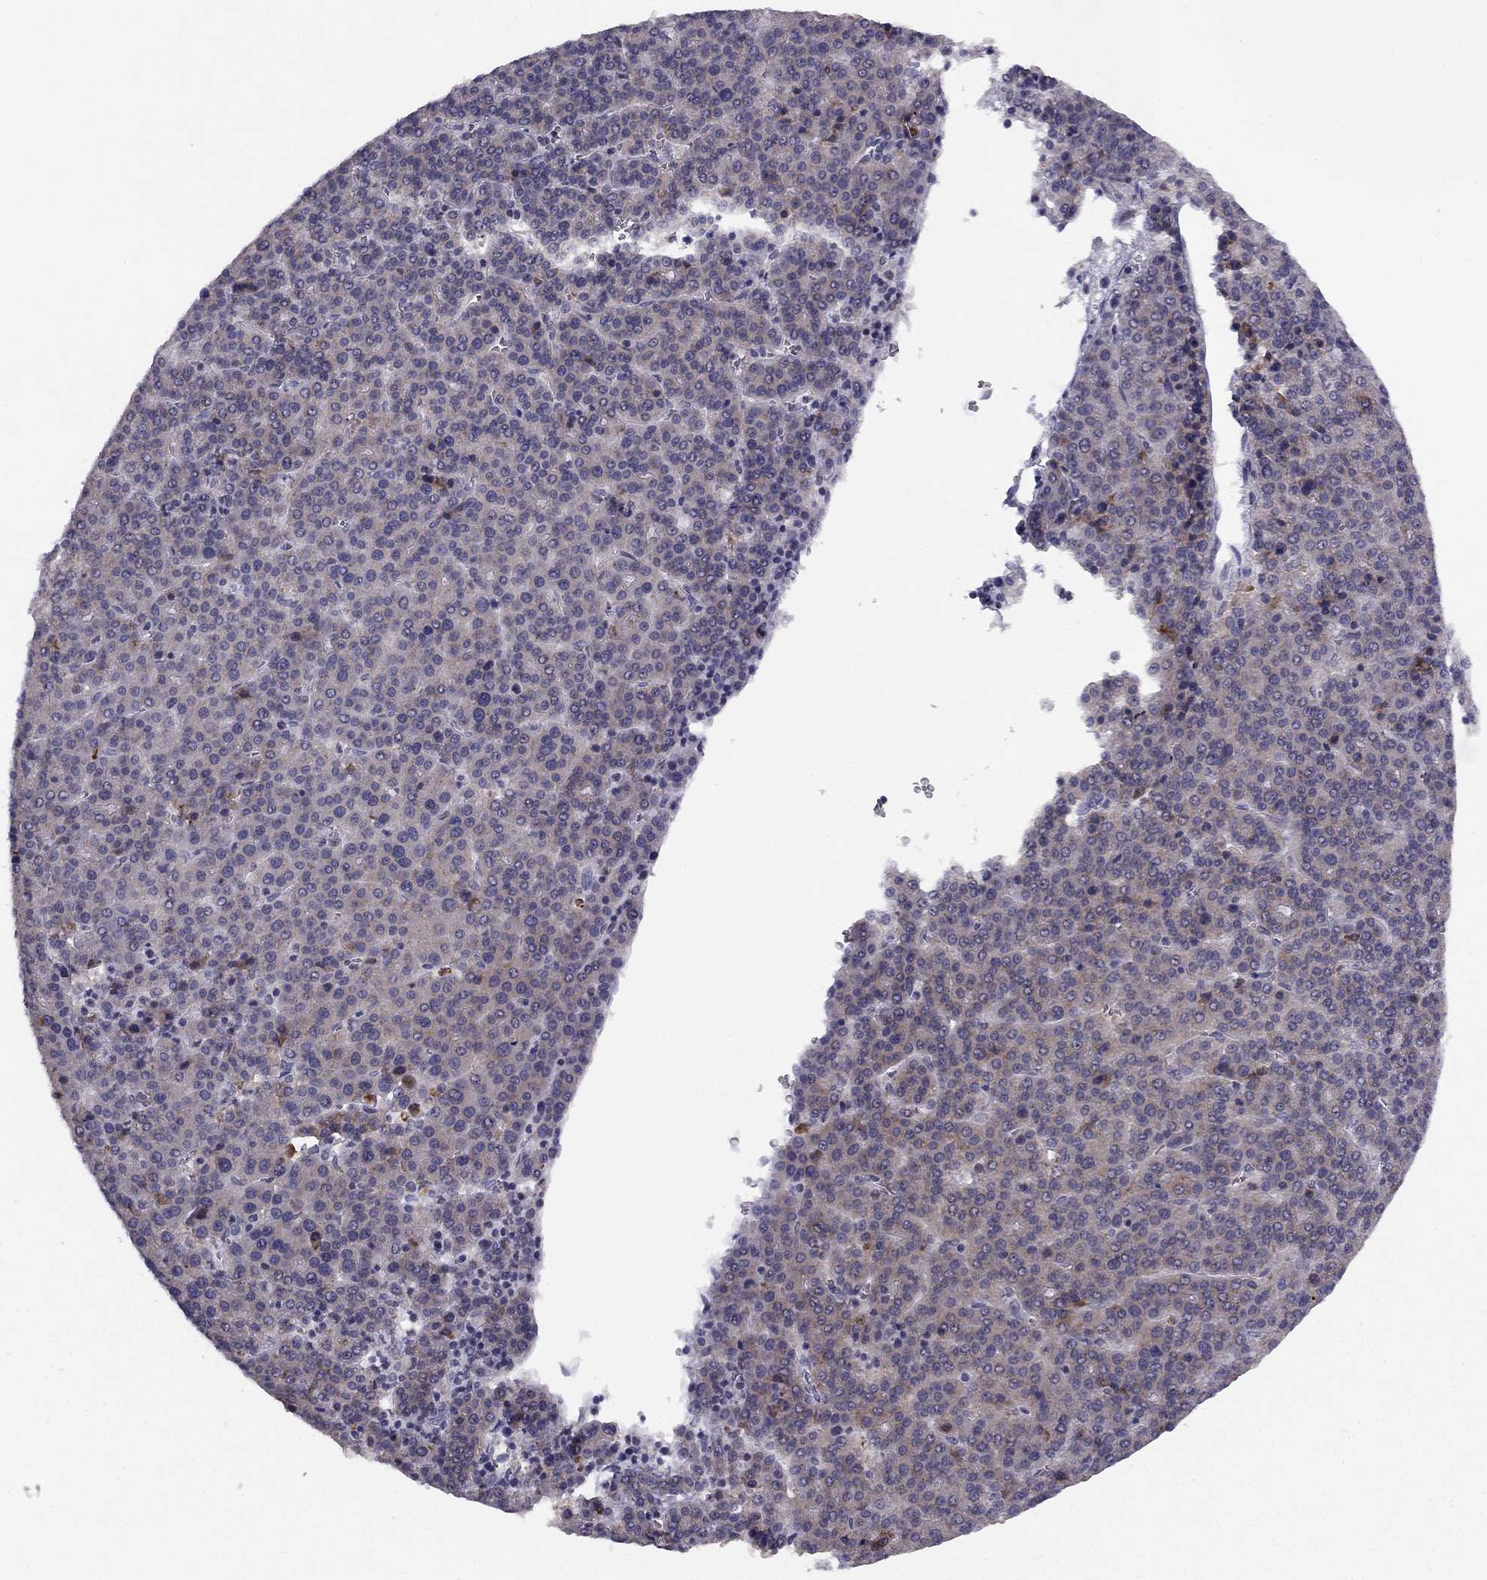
{"staining": {"intensity": "weak", "quantity": ">75%", "location": "cytoplasmic/membranous"}, "tissue": "liver cancer", "cell_type": "Tumor cells", "image_type": "cancer", "snomed": [{"axis": "morphology", "description": "Carcinoma, Hepatocellular, NOS"}, {"axis": "topography", "description": "Liver"}], "caption": "Immunohistochemical staining of hepatocellular carcinoma (liver) displays low levels of weak cytoplasmic/membranous positivity in about >75% of tumor cells.", "gene": "TRPS1", "patient": {"sex": "female", "age": 58}}